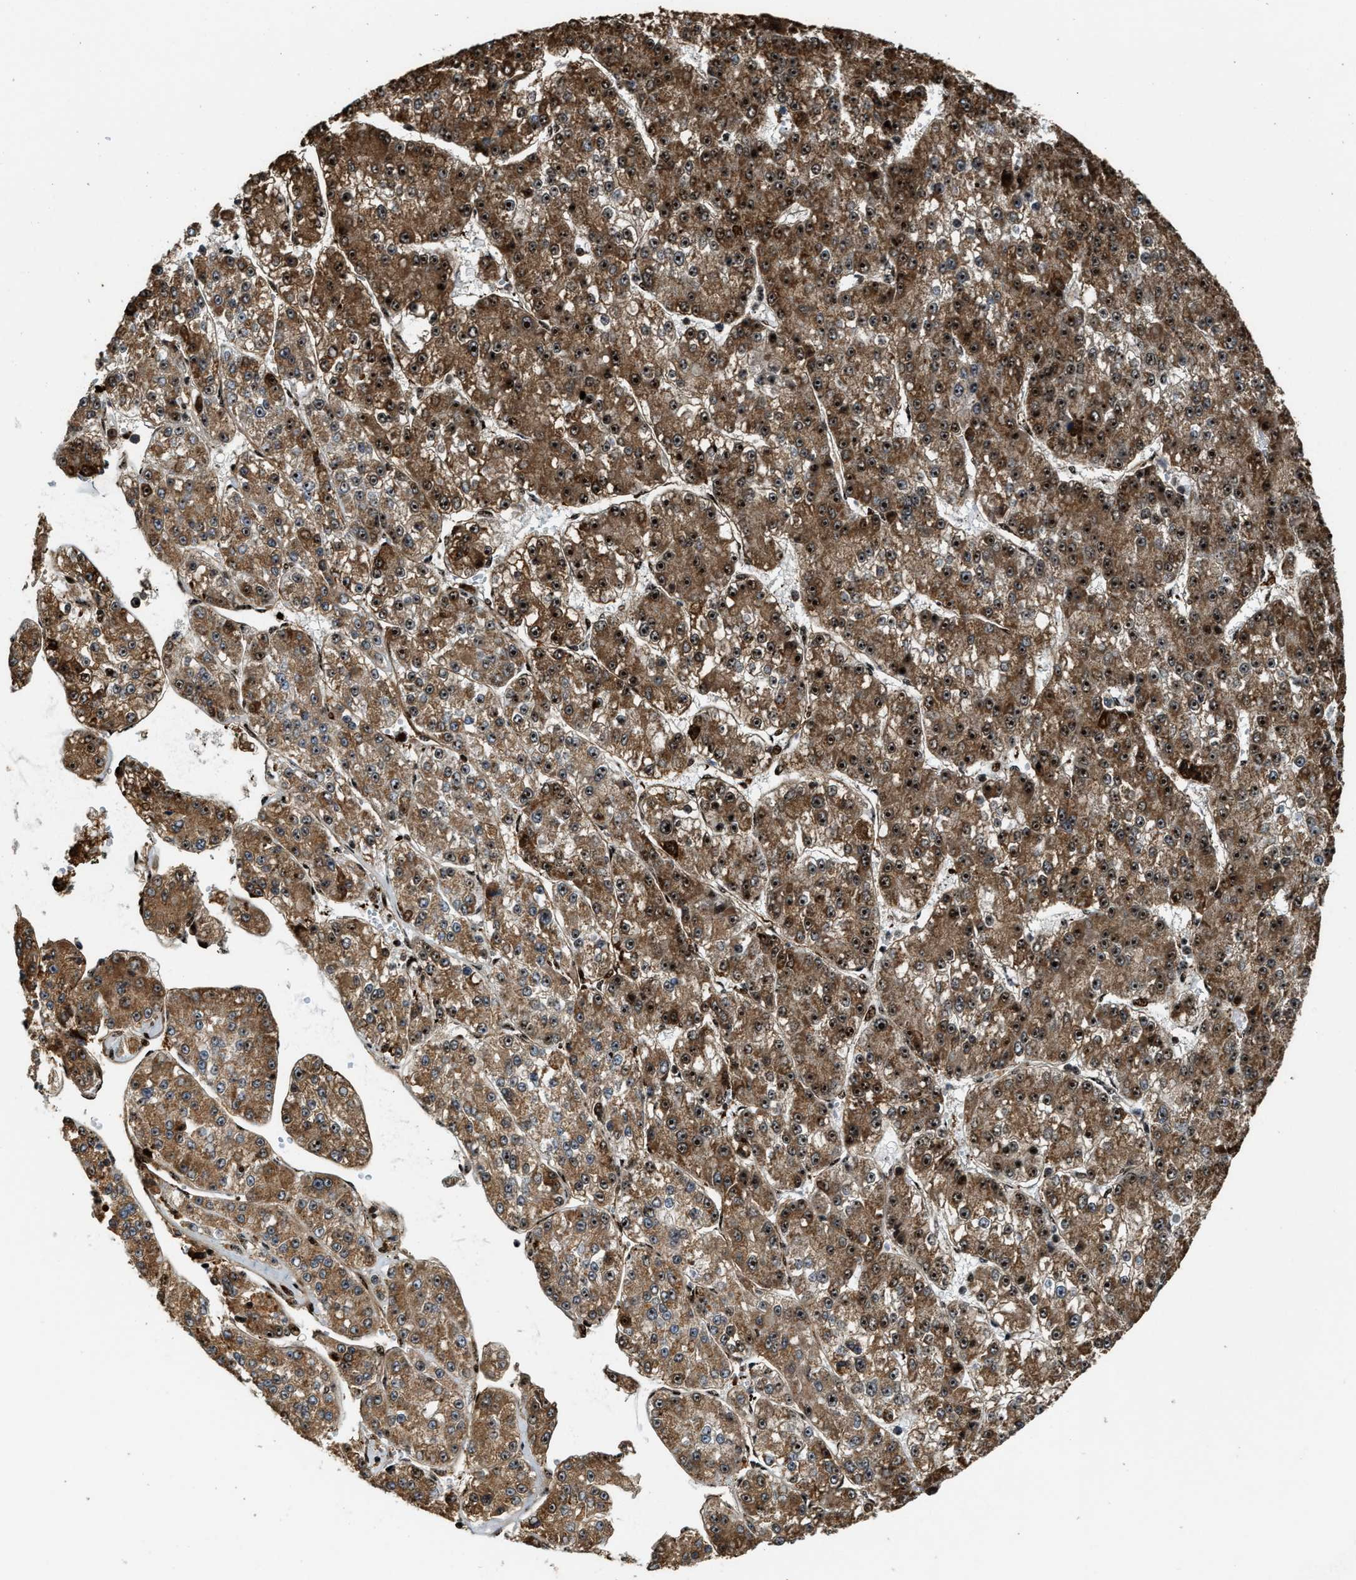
{"staining": {"intensity": "moderate", "quantity": ">75%", "location": "cytoplasmic/membranous,nuclear"}, "tissue": "liver cancer", "cell_type": "Tumor cells", "image_type": "cancer", "snomed": [{"axis": "morphology", "description": "Carcinoma, Hepatocellular, NOS"}, {"axis": "topography", "description": "Liver"}], "caption": "The histopathology image displays immunohistochemical staining of liver cancer (hepatocellular carcinoma). There is moderate cytoplasmic/membranous and nuclear positivity is appreciated in approximately >75% of tumor cells.", "gene": "ZNF687", "patient": {"sex": "female", "age": 73}}